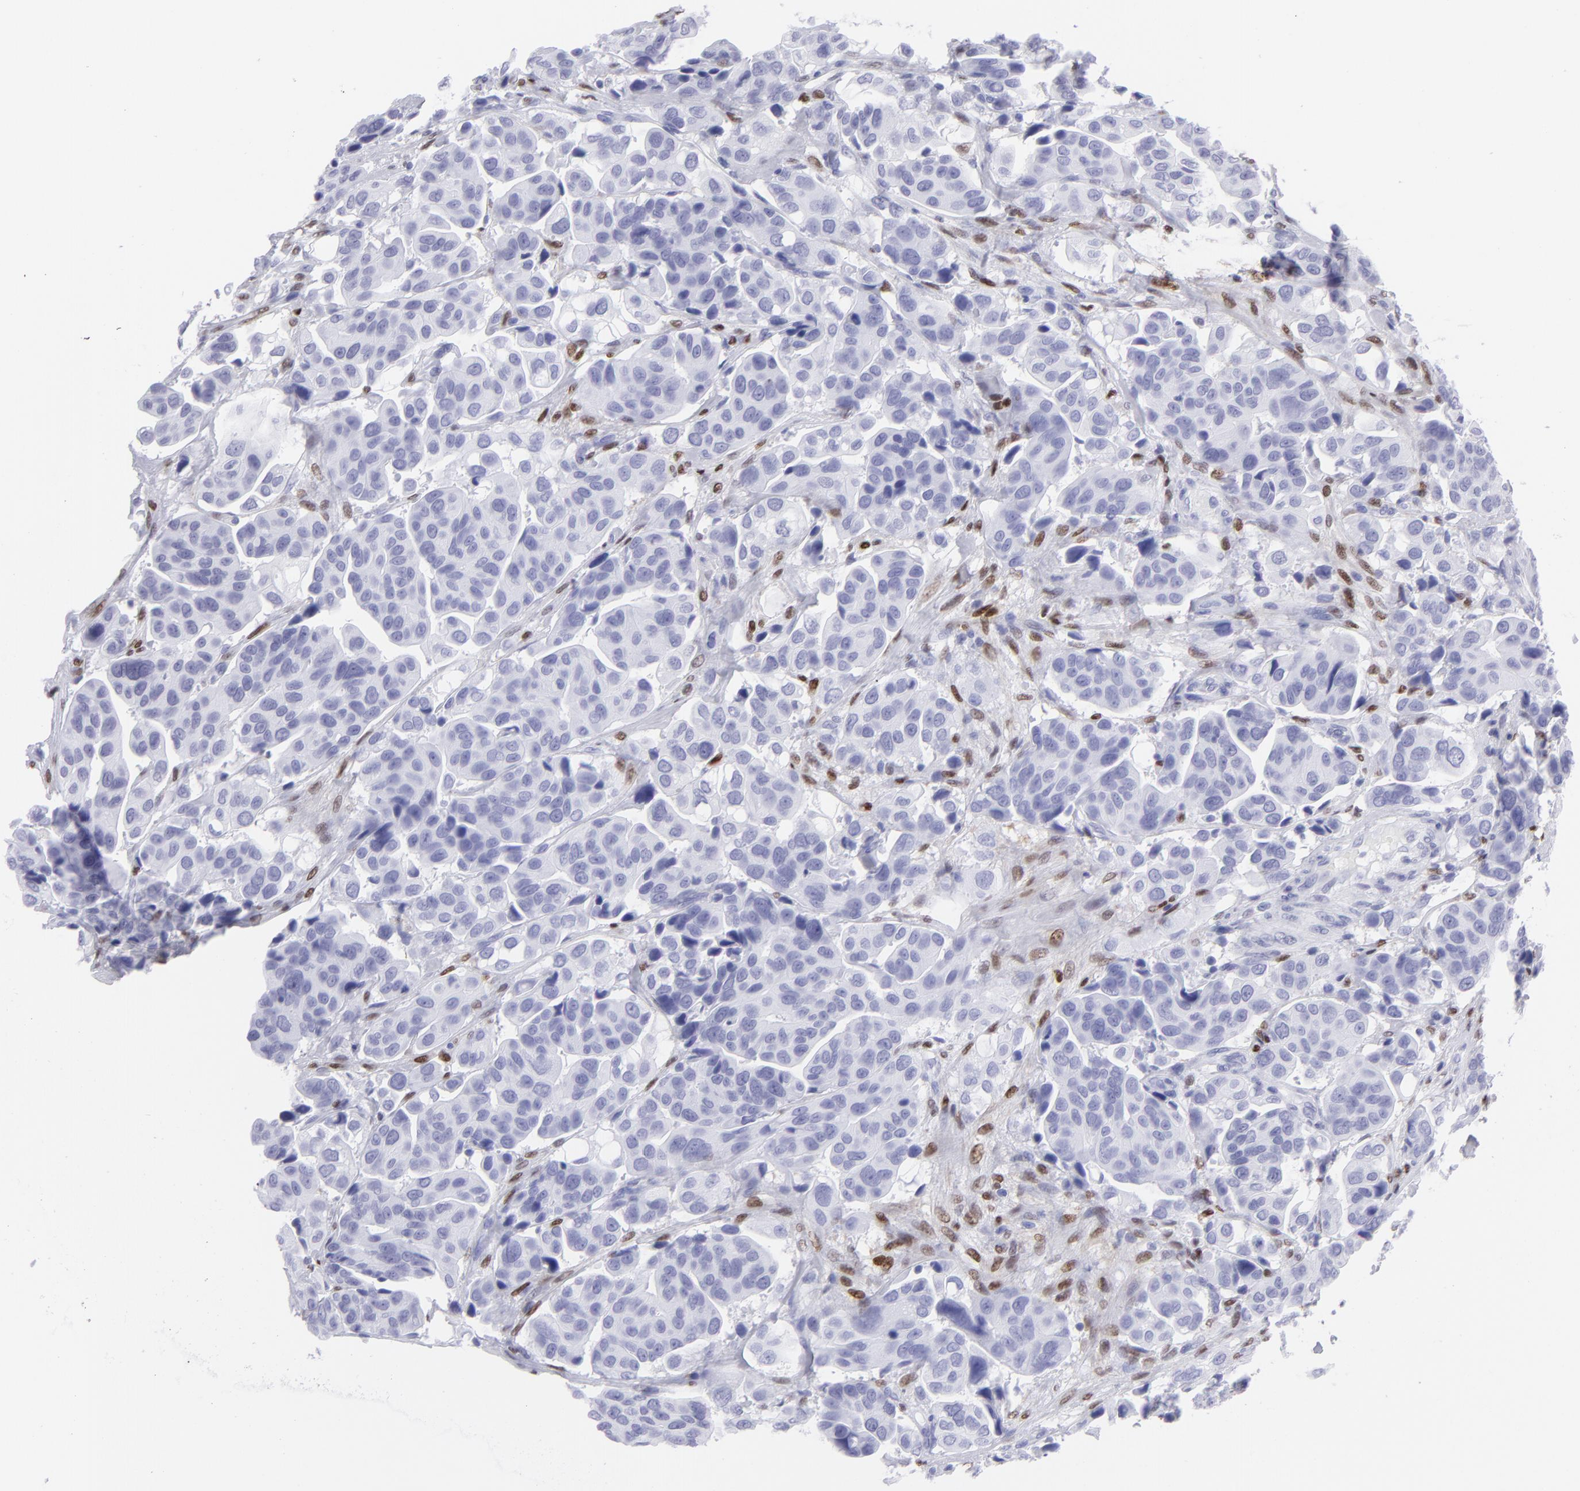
{"staining": {"intensity": "negative", "quantity": "none", "location": "none"}, "tissue": "urothelial cancer", "cell_type": "Tumor cells", "image_type": "cancer", "snomed": [{"axis": "morphology", "description": "Adenocarcinoma, NOS"}, {"axis": "topography", "description": "Urinary bladder"}], "caption": "This is an immunohistochemistry (IHC) photomicrograph of human adenocarcinoma. There is no positivity in tumor cells.", "gene": "MITF", "patient": {"sex": "male", "age": 61}}